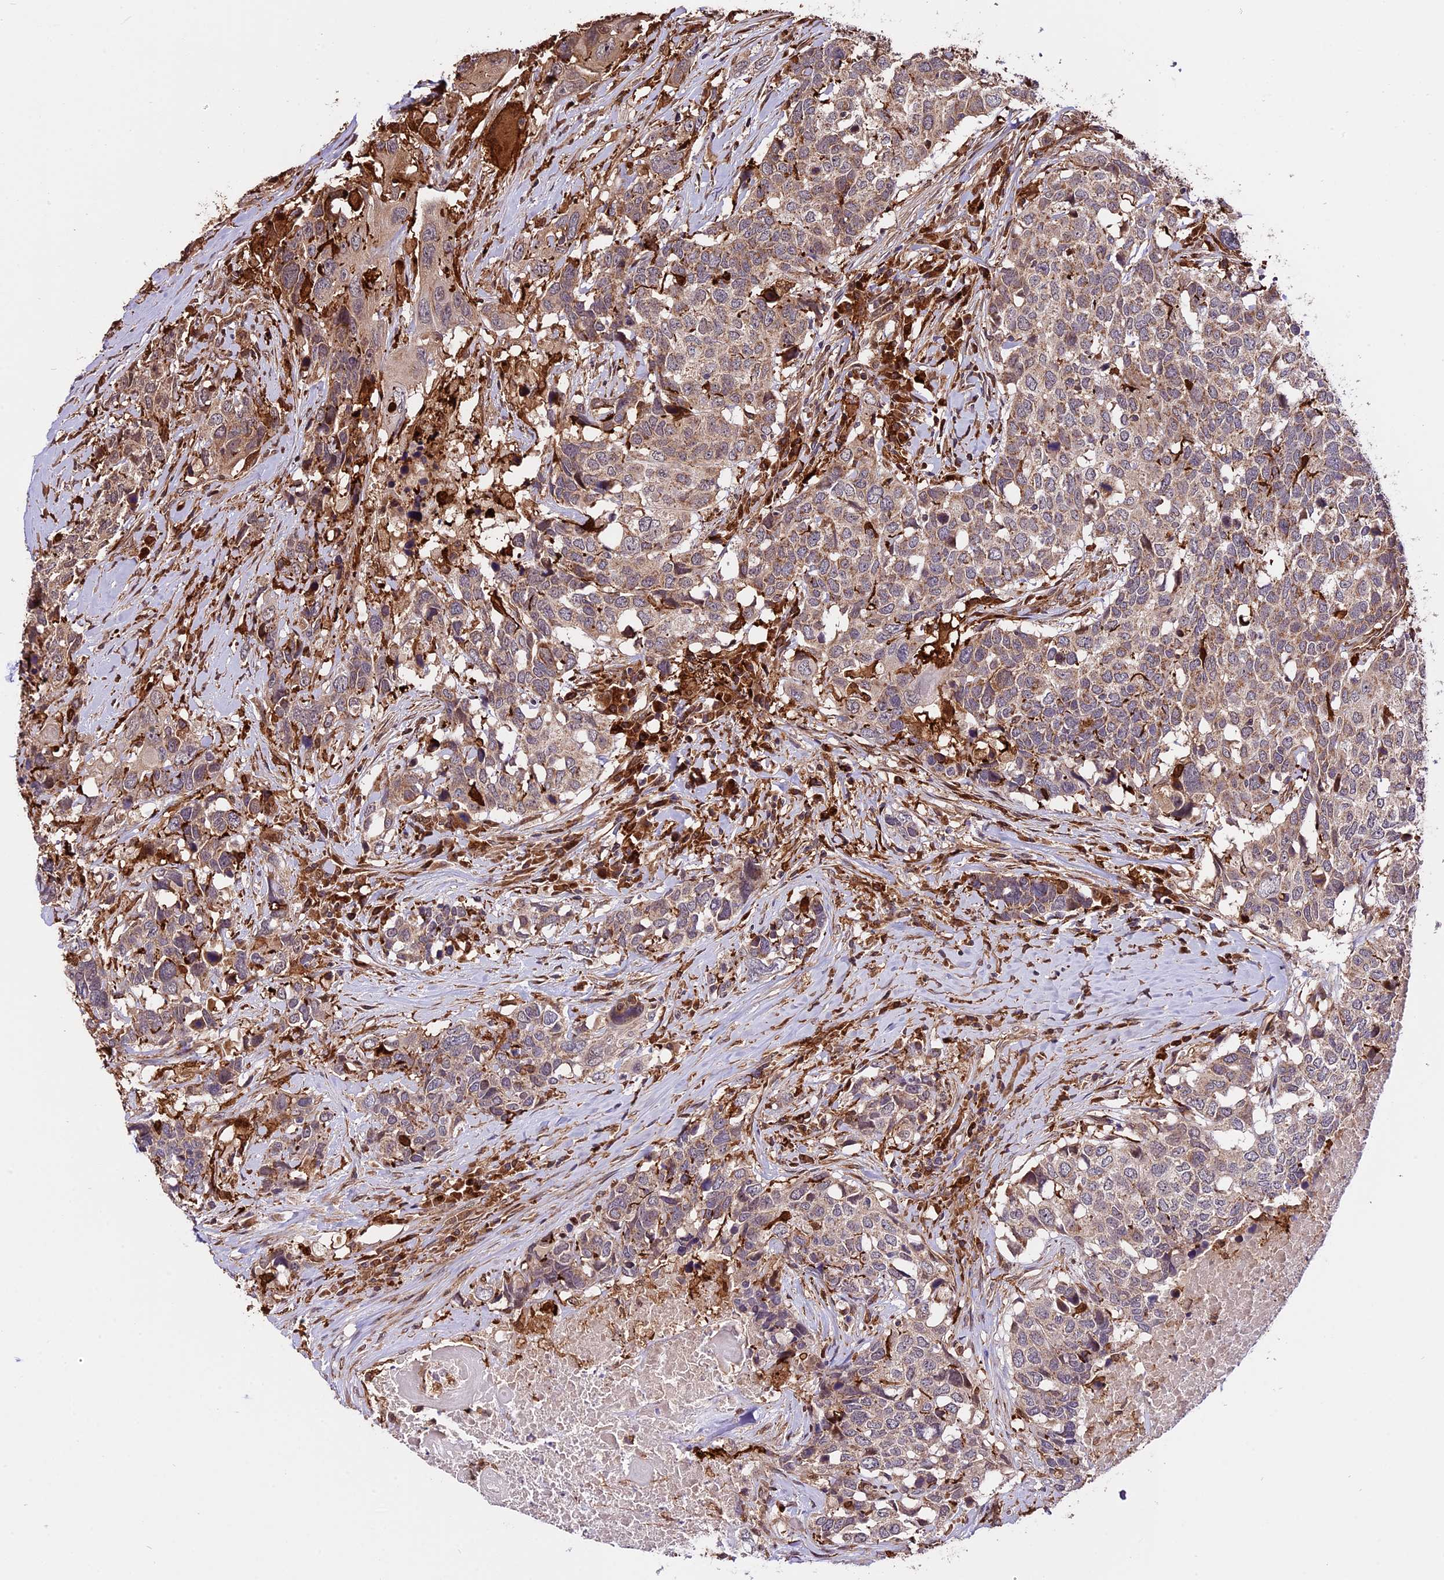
{"staining": {"intensity": "weak", "quantity": ">75%", "location": "cytoplasmic/membranous"}, "tissue": "head and neck cancer", "cell_type": "Tumor cells", "image_type": "cancer", "snomed": [{"axis": "morphology", "description": "Squamous cell carcinoma, NOS"}, {"axis": "topography", "description": "Head-Neck"}], "caption": "Protein analysis of squamous cell carcinoma (head and neck) tissue demonstrates weak cytoplasmic/membranous expression in approximately >75% of tumor cells. (Stains: DAB in brown, nuclei in blue, Microscopy: brightfield microscopy at high magnification).", "gene": "HERPUD1", "patient": {"sex": "male", "age": 66}}